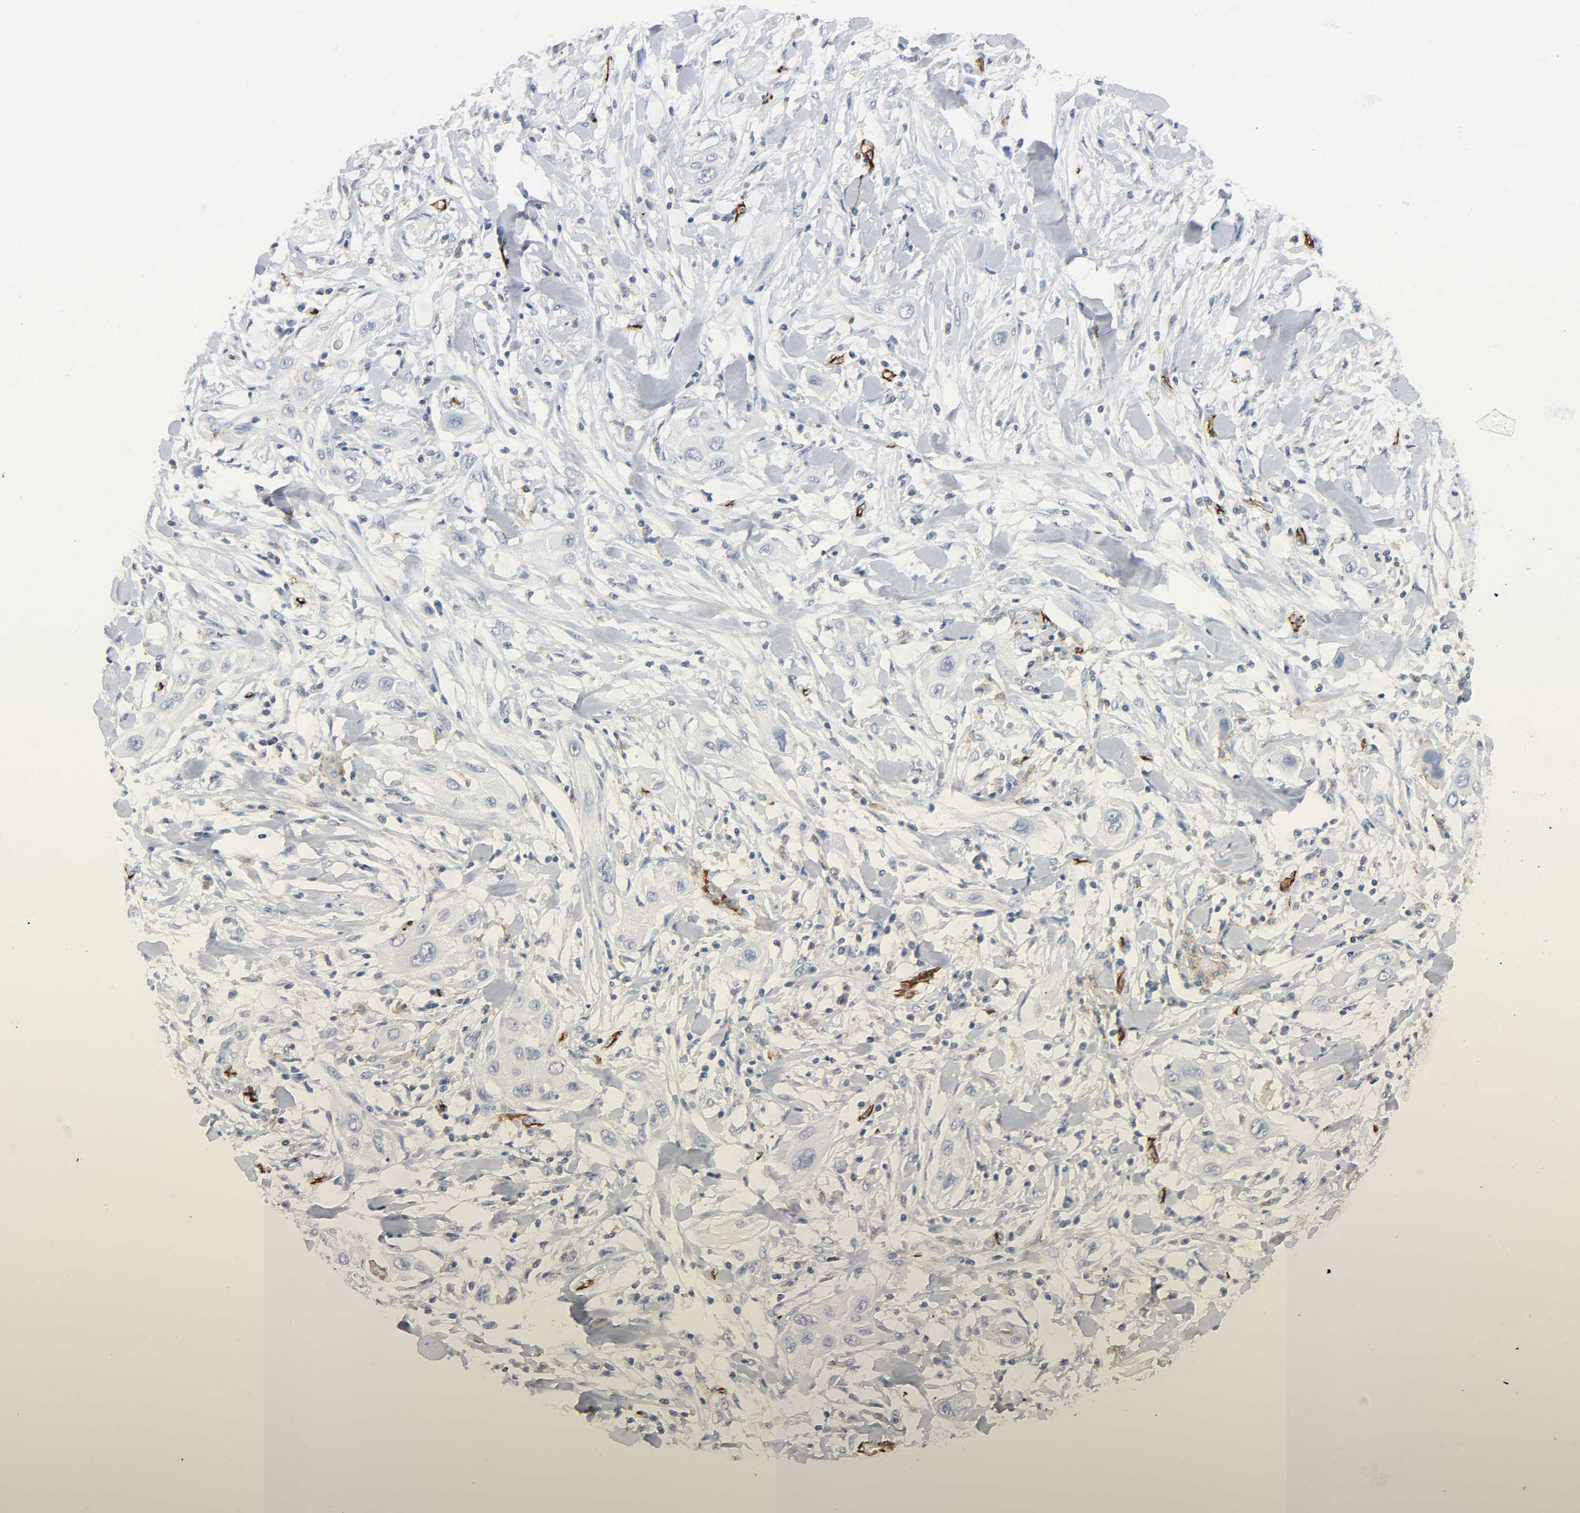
{"staining": {"intensity": "negative", "quantity": "none", "location": "none"}, "tissue": "lung cancer", "cell_type": "Tumor cells", "image_type": "cancer", "snomed": [{"axis": "morphology", "description": "Squamous cell carcinoma, NOS"}, {"axis": "topography", "description": "Lung"}], "caption": "Image shows no significant protein expression in tumor cells of squamous cell carcinoma (lung).", "gene": "PECAM1", "patient": {"sex": "female", "age": 47}}